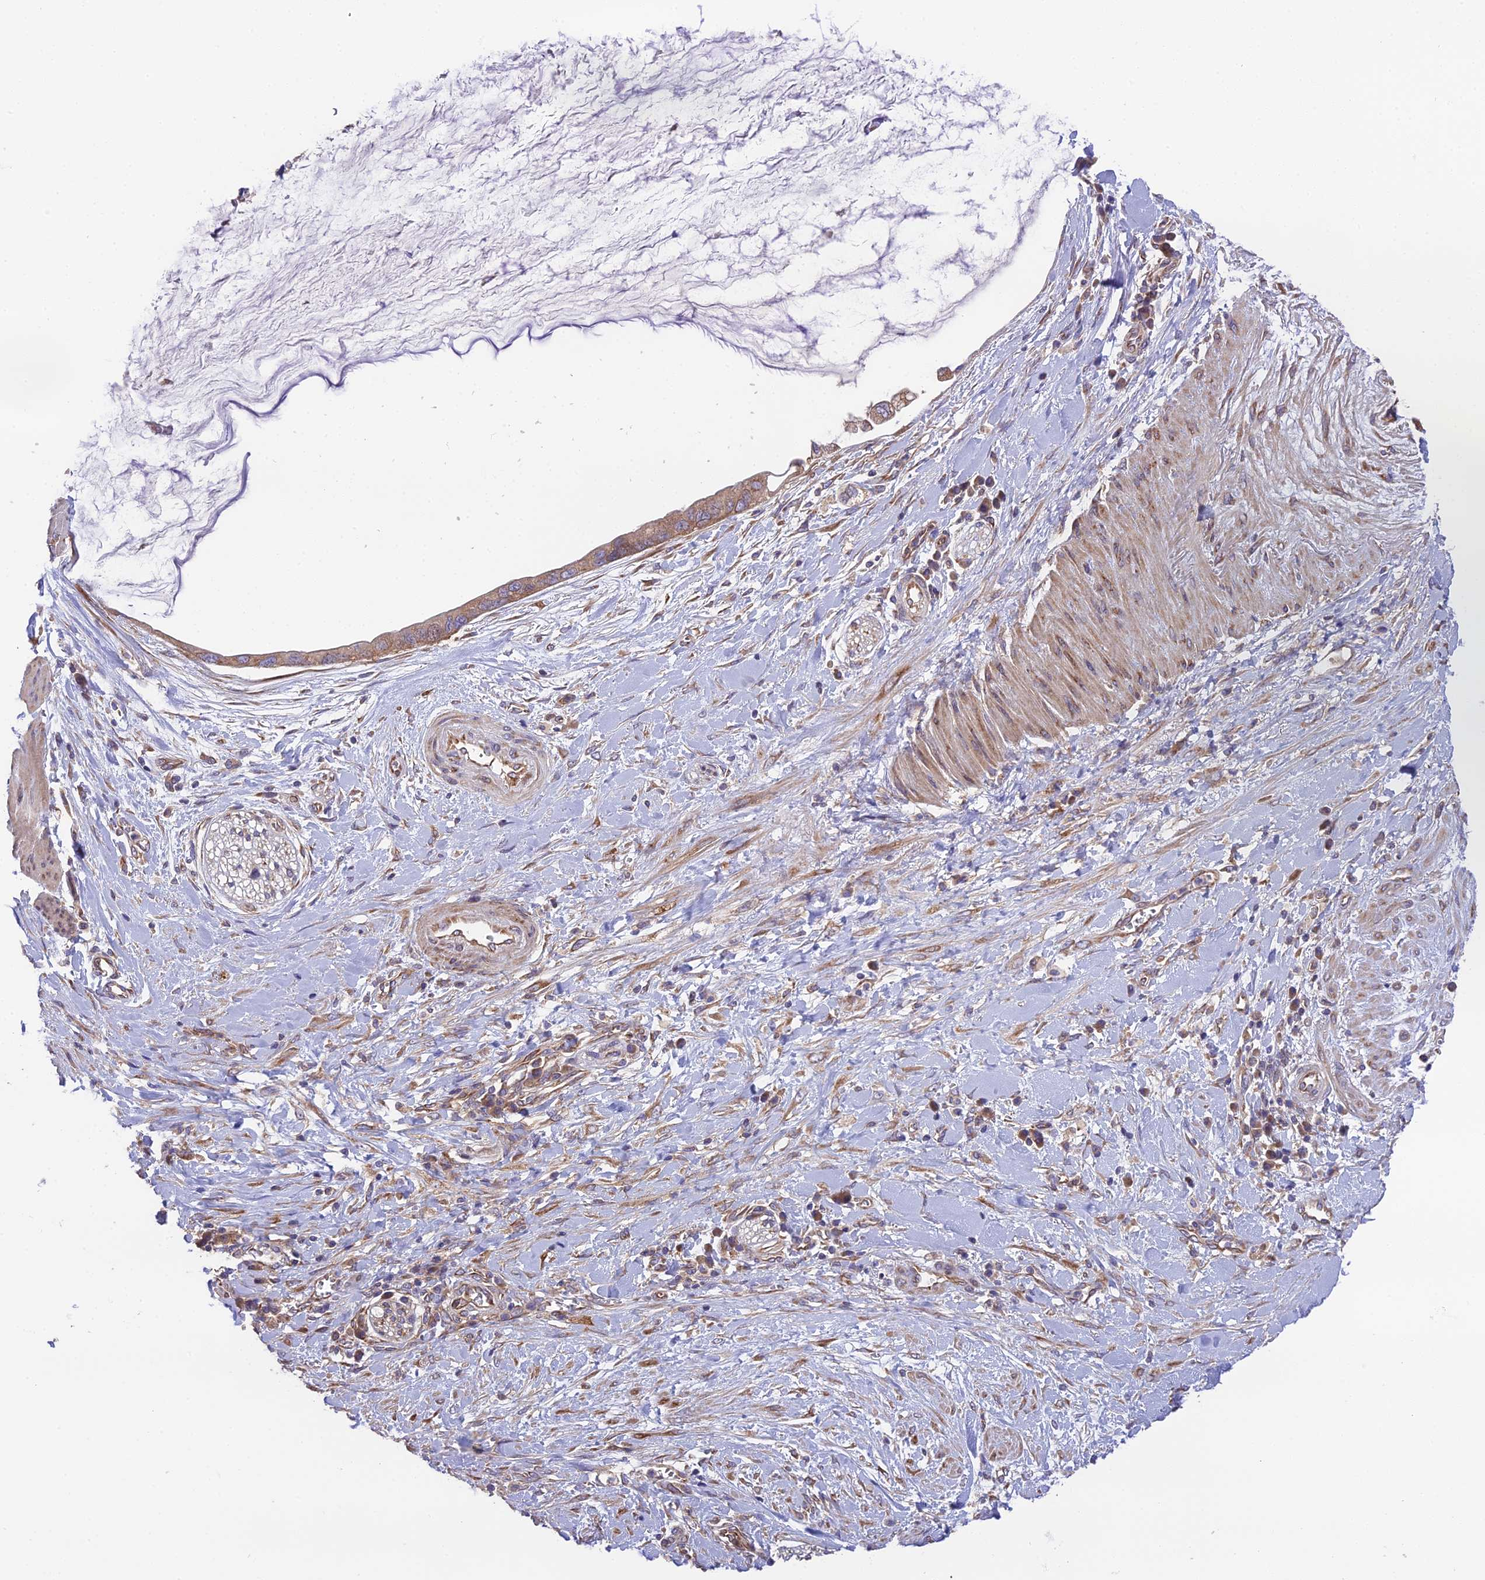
{"staining": {"intensity": "moderate", "quantity": ">75%", "location": "cytoplasmic/membranous"}, "tissue": "pancreatic cancer", "cell_type": "Tumor cells", "image_type": "cancer", "snomed": [{"axis": "morphology", "description": "Adenocarcinoma, NOS"}, {"axis": "topography", "description": "Pancreas"}], "caption": "Adenocarcinoma (pancreatic) tissue demonstrates moderate cytoplasmic/membranous expression in approximately >75% of tumor cells", "gene": "BLOC1S4", "patient": {"sex": "male", "age": 75}}